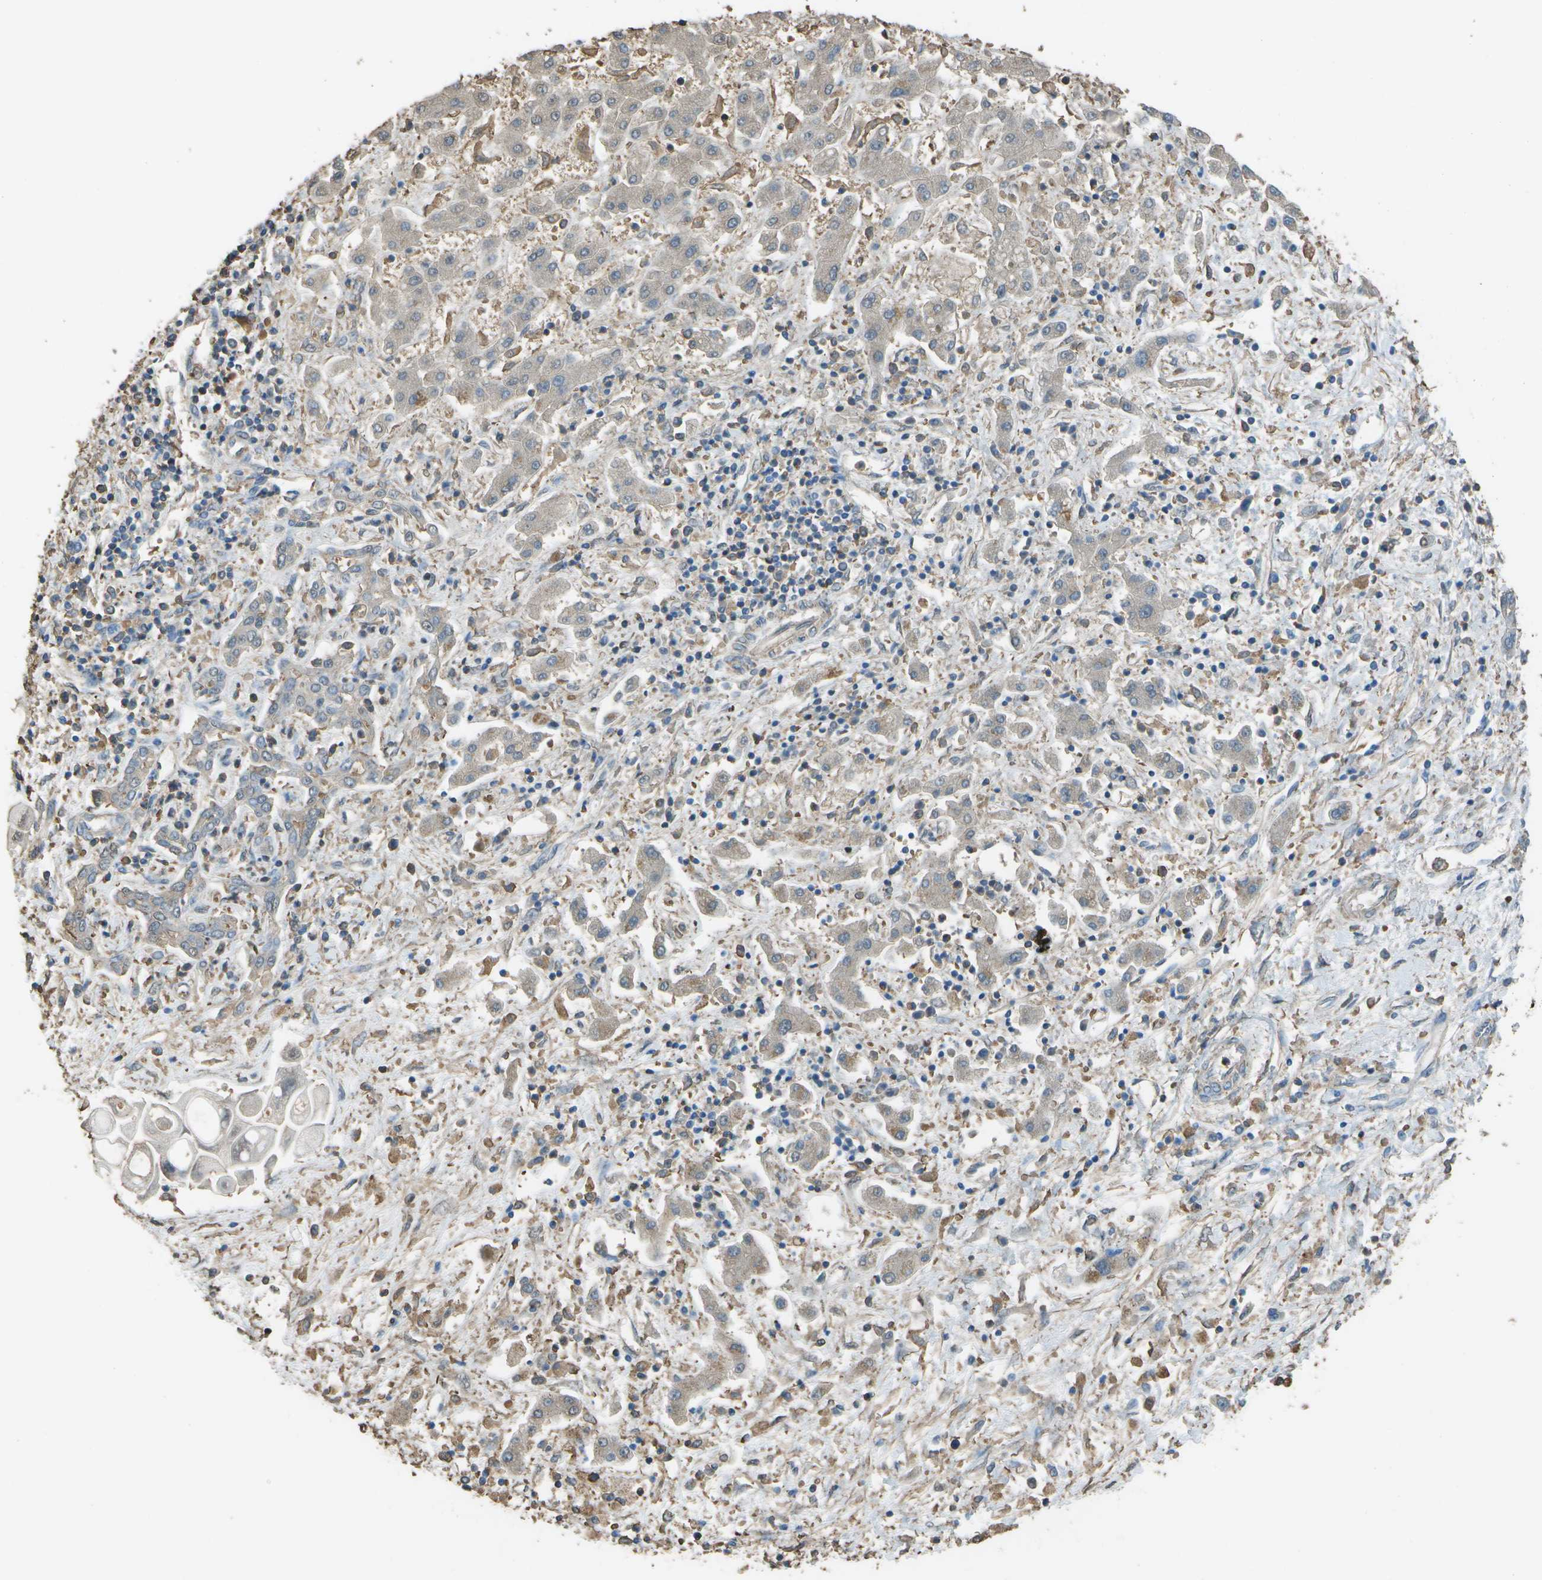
{"staining": {"intensity": "weak", "quantity": "<25%", "location": "cytoplasmic/membranous"}, "tissue": "liver cancer", "cell_type": "Tumor cells", "image_type": "cancer", "snomed": [{"axis": "morphology", "description": "Cholangiocarcinoma"}, {"axis": "topography", "description": "Liver"}], "caption": "IHC histopathology image of liver cancer stained for a protein (brown), which shows no positivity in tumor cells.", "gene": "CYP4F11", "patient": {"sex": "male", "age": 50}}